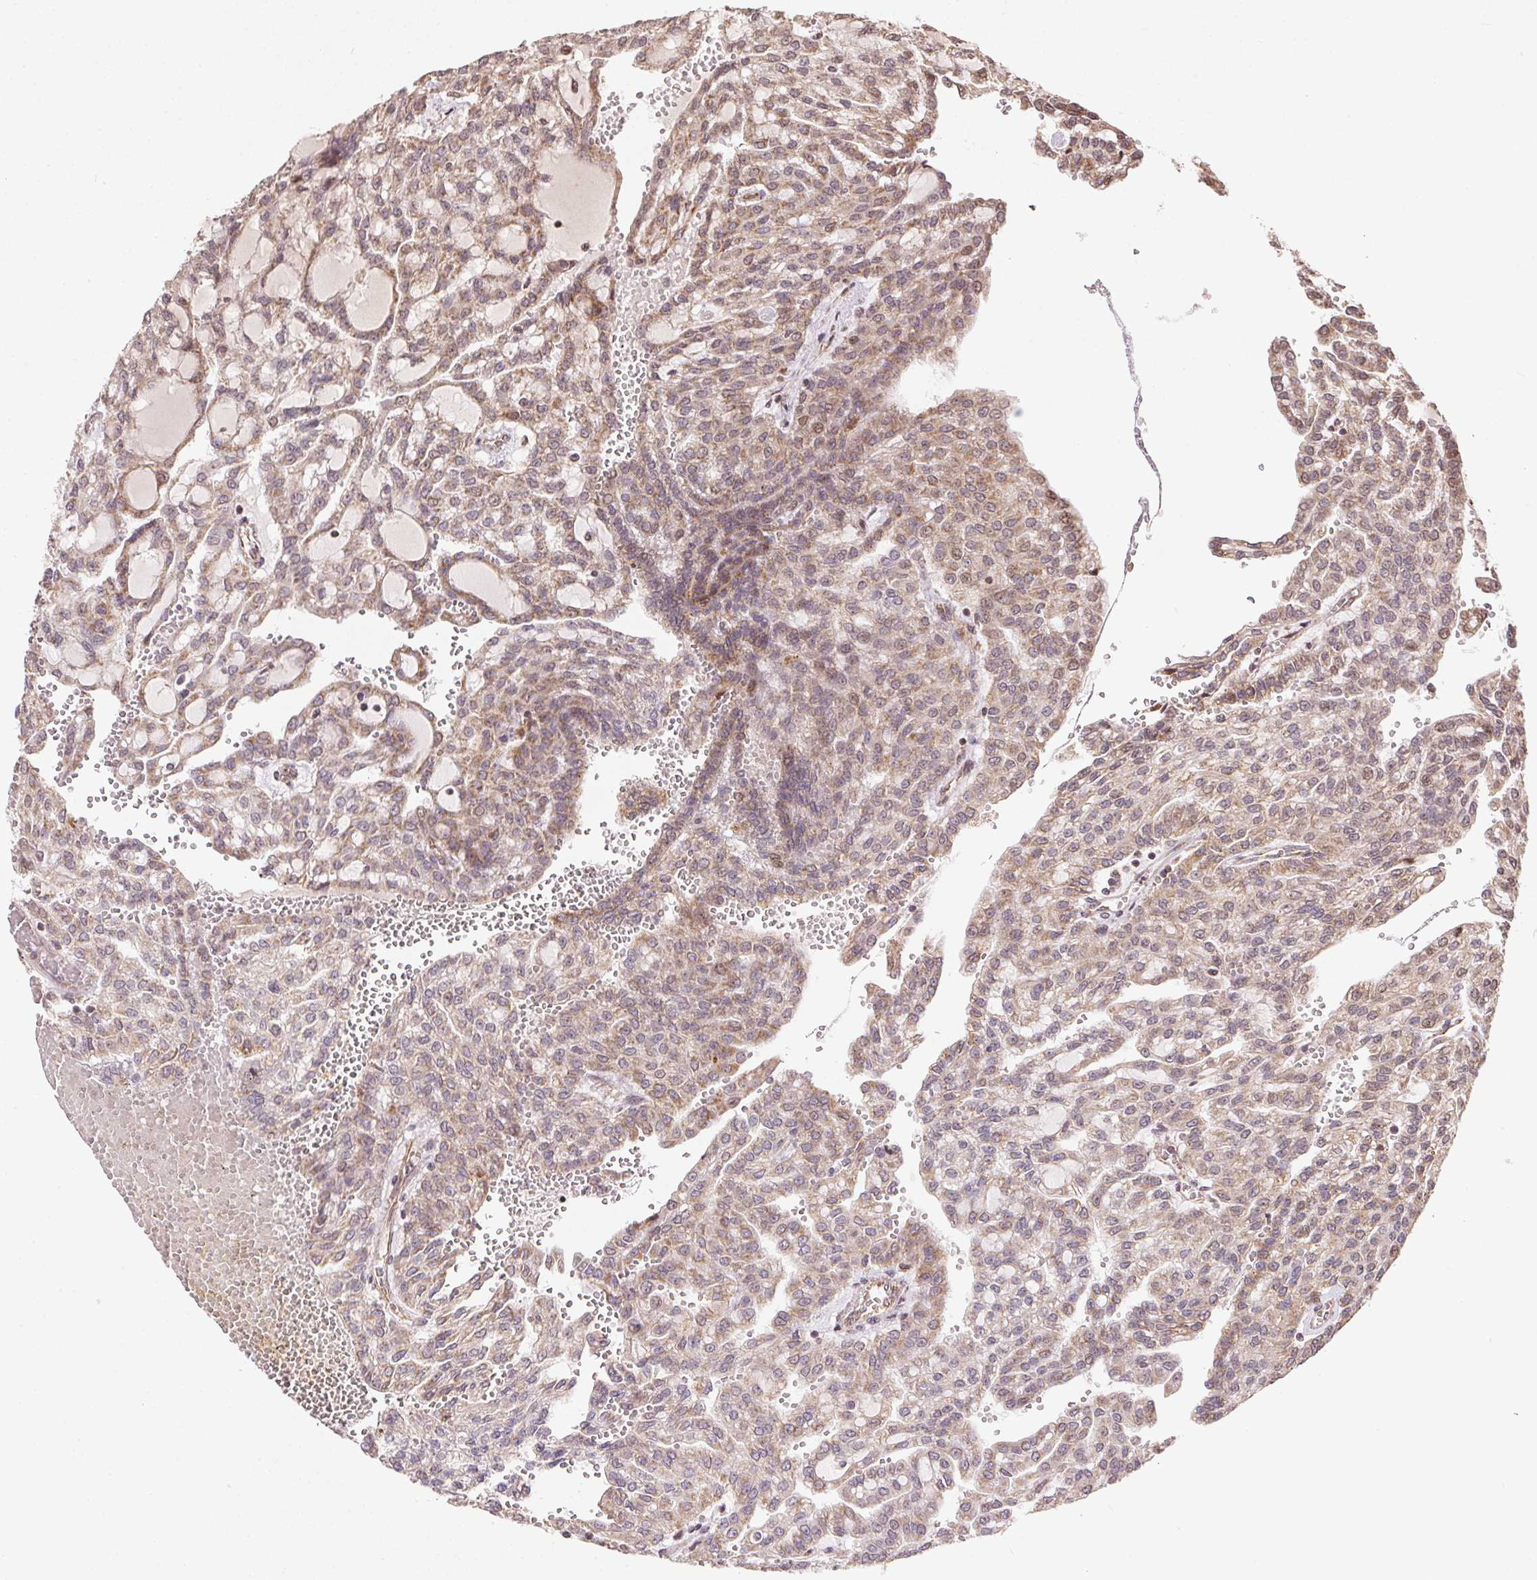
{"staining": {"intensity": "weak", "quantity": ">75%", "location": "cytoplasmic/membranous"}, "tissue": "renal cancer", "cell_type": "Tumor cells", "image_type": "cancer", "snomed": [{"axis": "morphology", "description": "Adenocarcinoma, NOS"}, {"axis": "topography", "description": "Kidney"}], "caption": "Human adenocarcinoma (renal) stained with a protein marker shows weak staining in tumor cells.", "gene": "SPRED2", "patient": {"sex": "male", "age": 63}}